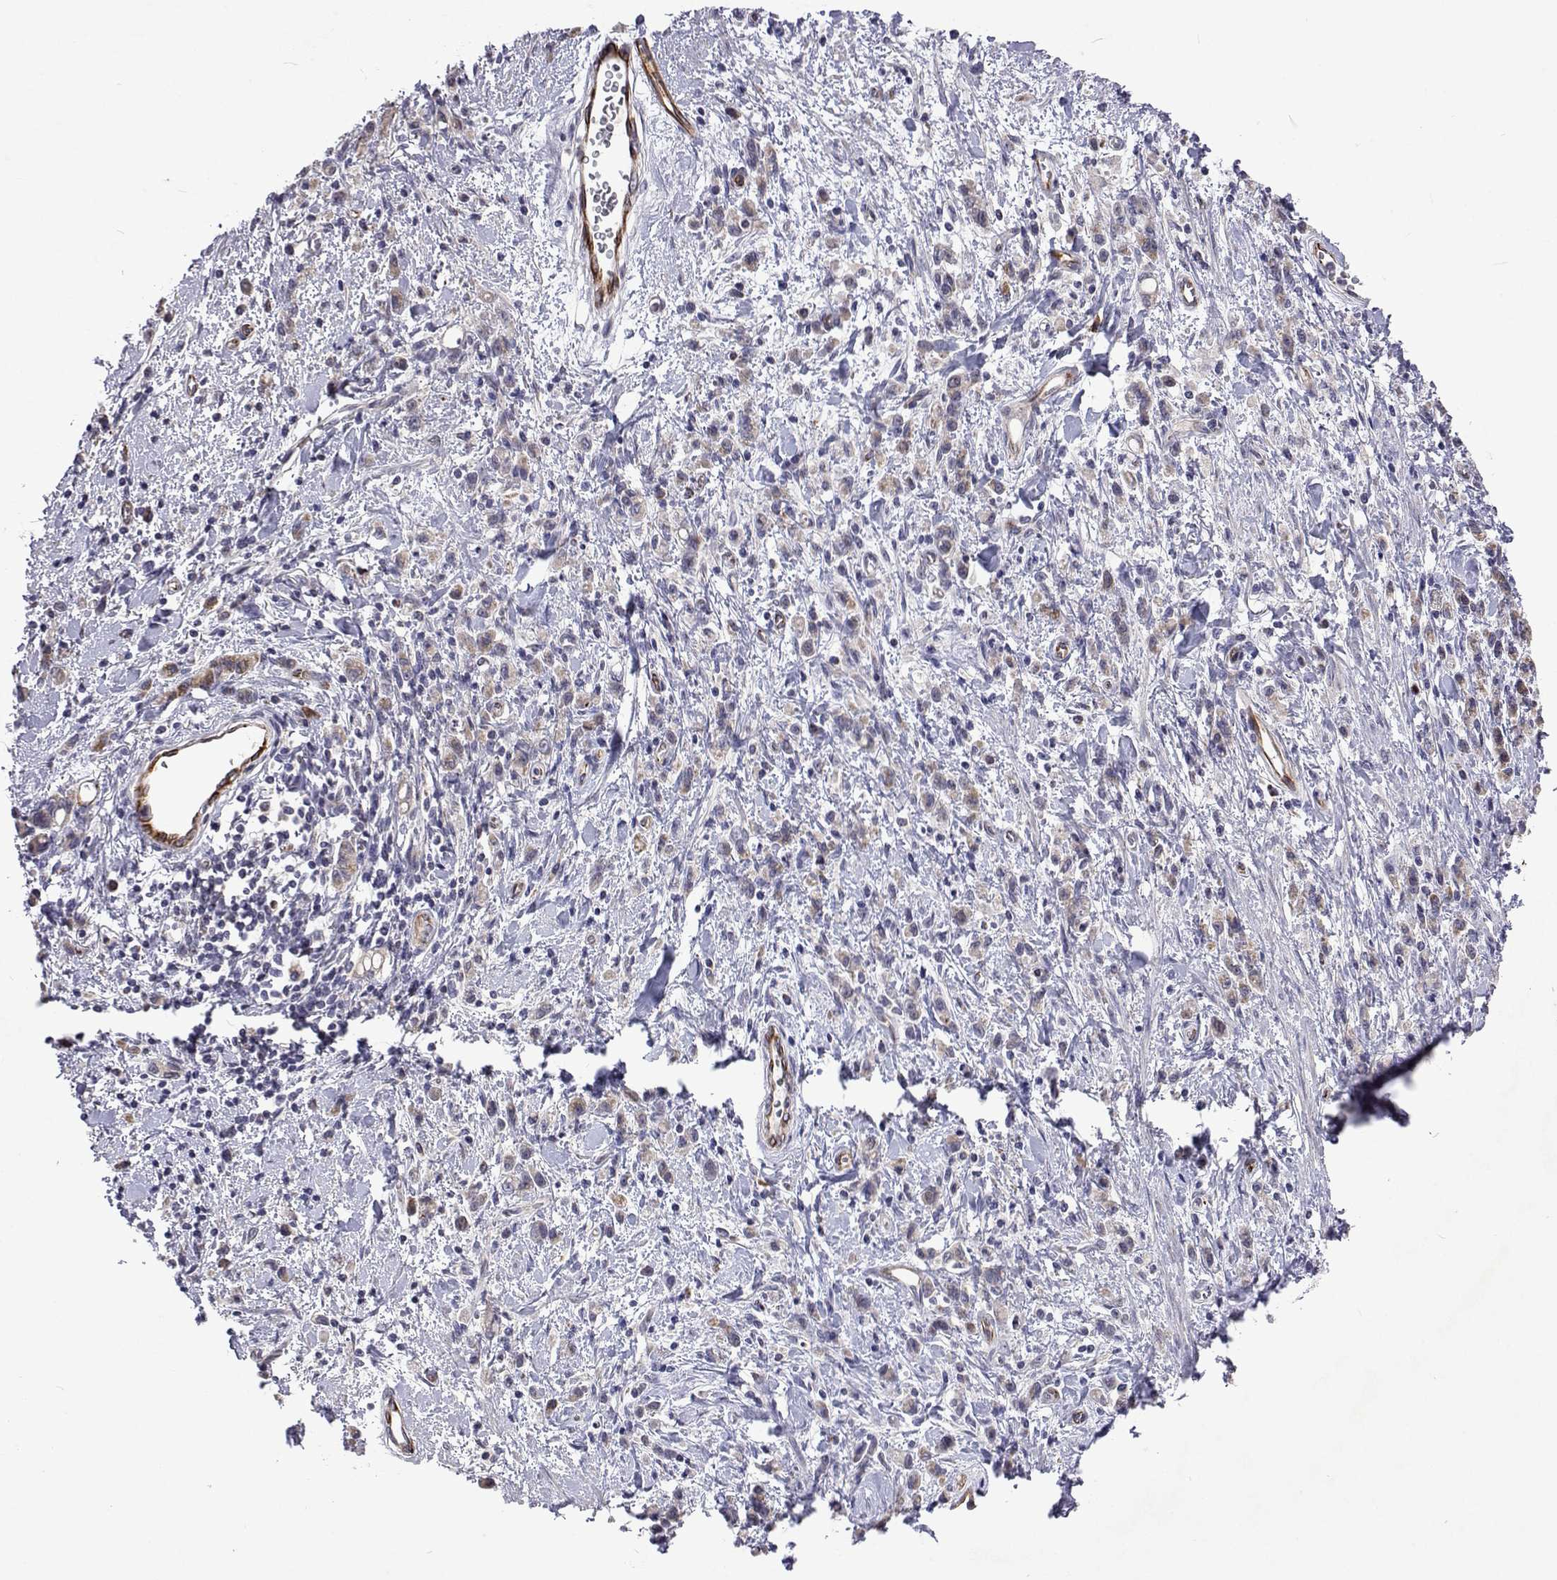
{"staining": {"intensity": "weak", "quantity": "25%-75%", "location": "cytoplasmic/membranous"}, "tissue": "stomach cancer", "cell_type": "Tumor cells", "image_type": "cancer", "snomed": [{"axis": "morphology", "description": "Adenocarcinoma, NOS"}, {"axis": "topography", "description": "Stomach"}], "caption": "Protein staining shows weak cytoplasmic/membranous expression in about 25%-75% of tumor cells in stomach cancer (adenocarcinoma).", "gene": "DHTKD1", "patient": {"sex": "male", "age": 77}}